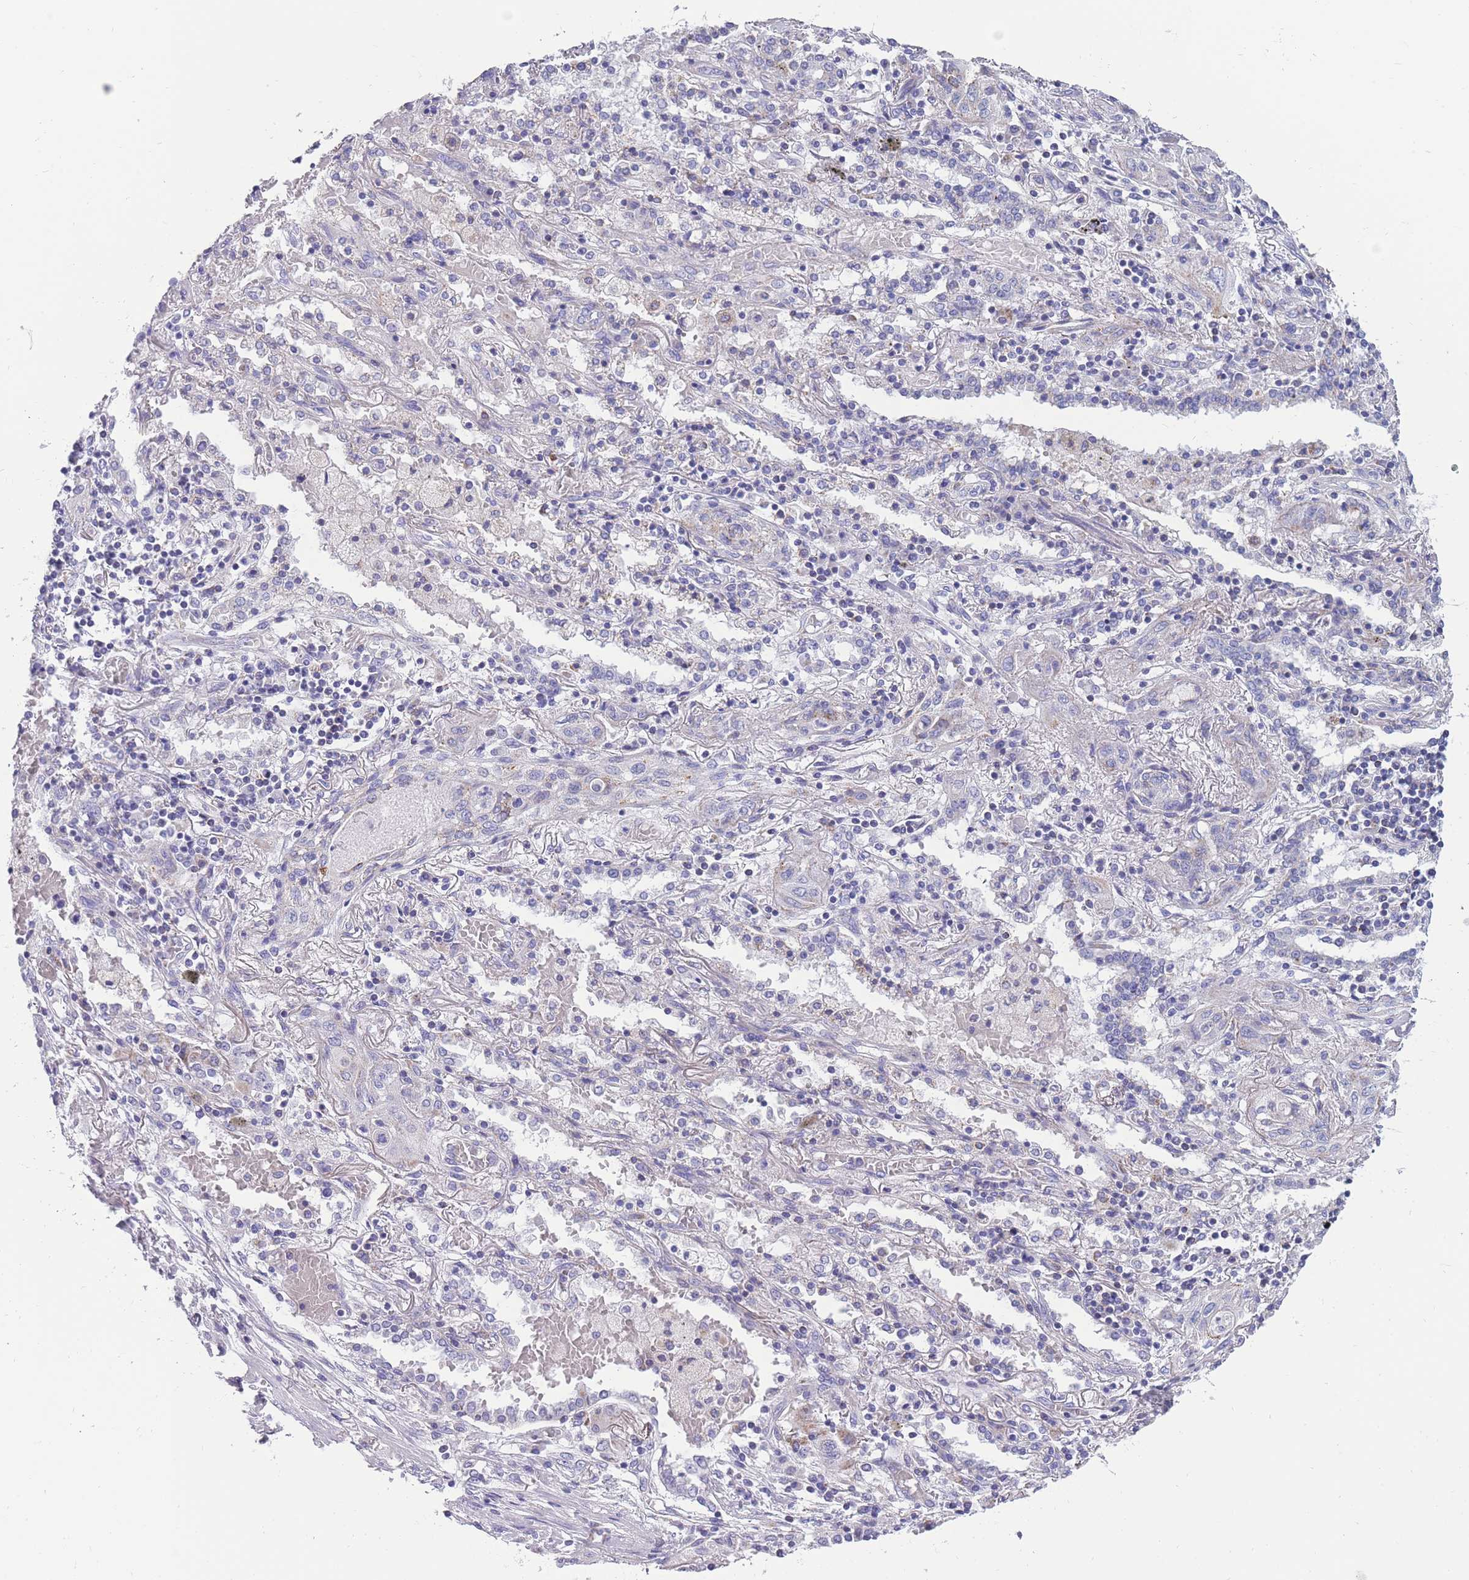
{"staining": {"intensity": "negative", "quantity": "none", "location": "none"}, "tissue": "lung cancer", "cell_type": "Tumor cells", "image_type": "cancer", "snomed": [{"axis": "morphology", "description": "Squamous cell carcinoma, NOS"}, {"axis": "topography", "description": "Lung"}], "caption": "Immunohistochemistry micrograph of squamous cell carcinoma (lung) stained for a protein (brown), which exhibits no staining in tumor cells. (DAB (3,3'-diaminobenzidine) immunohistochemistry, high magnification).", "gene": "INTS2", "patient": {"sex": "female", "age": 47}}